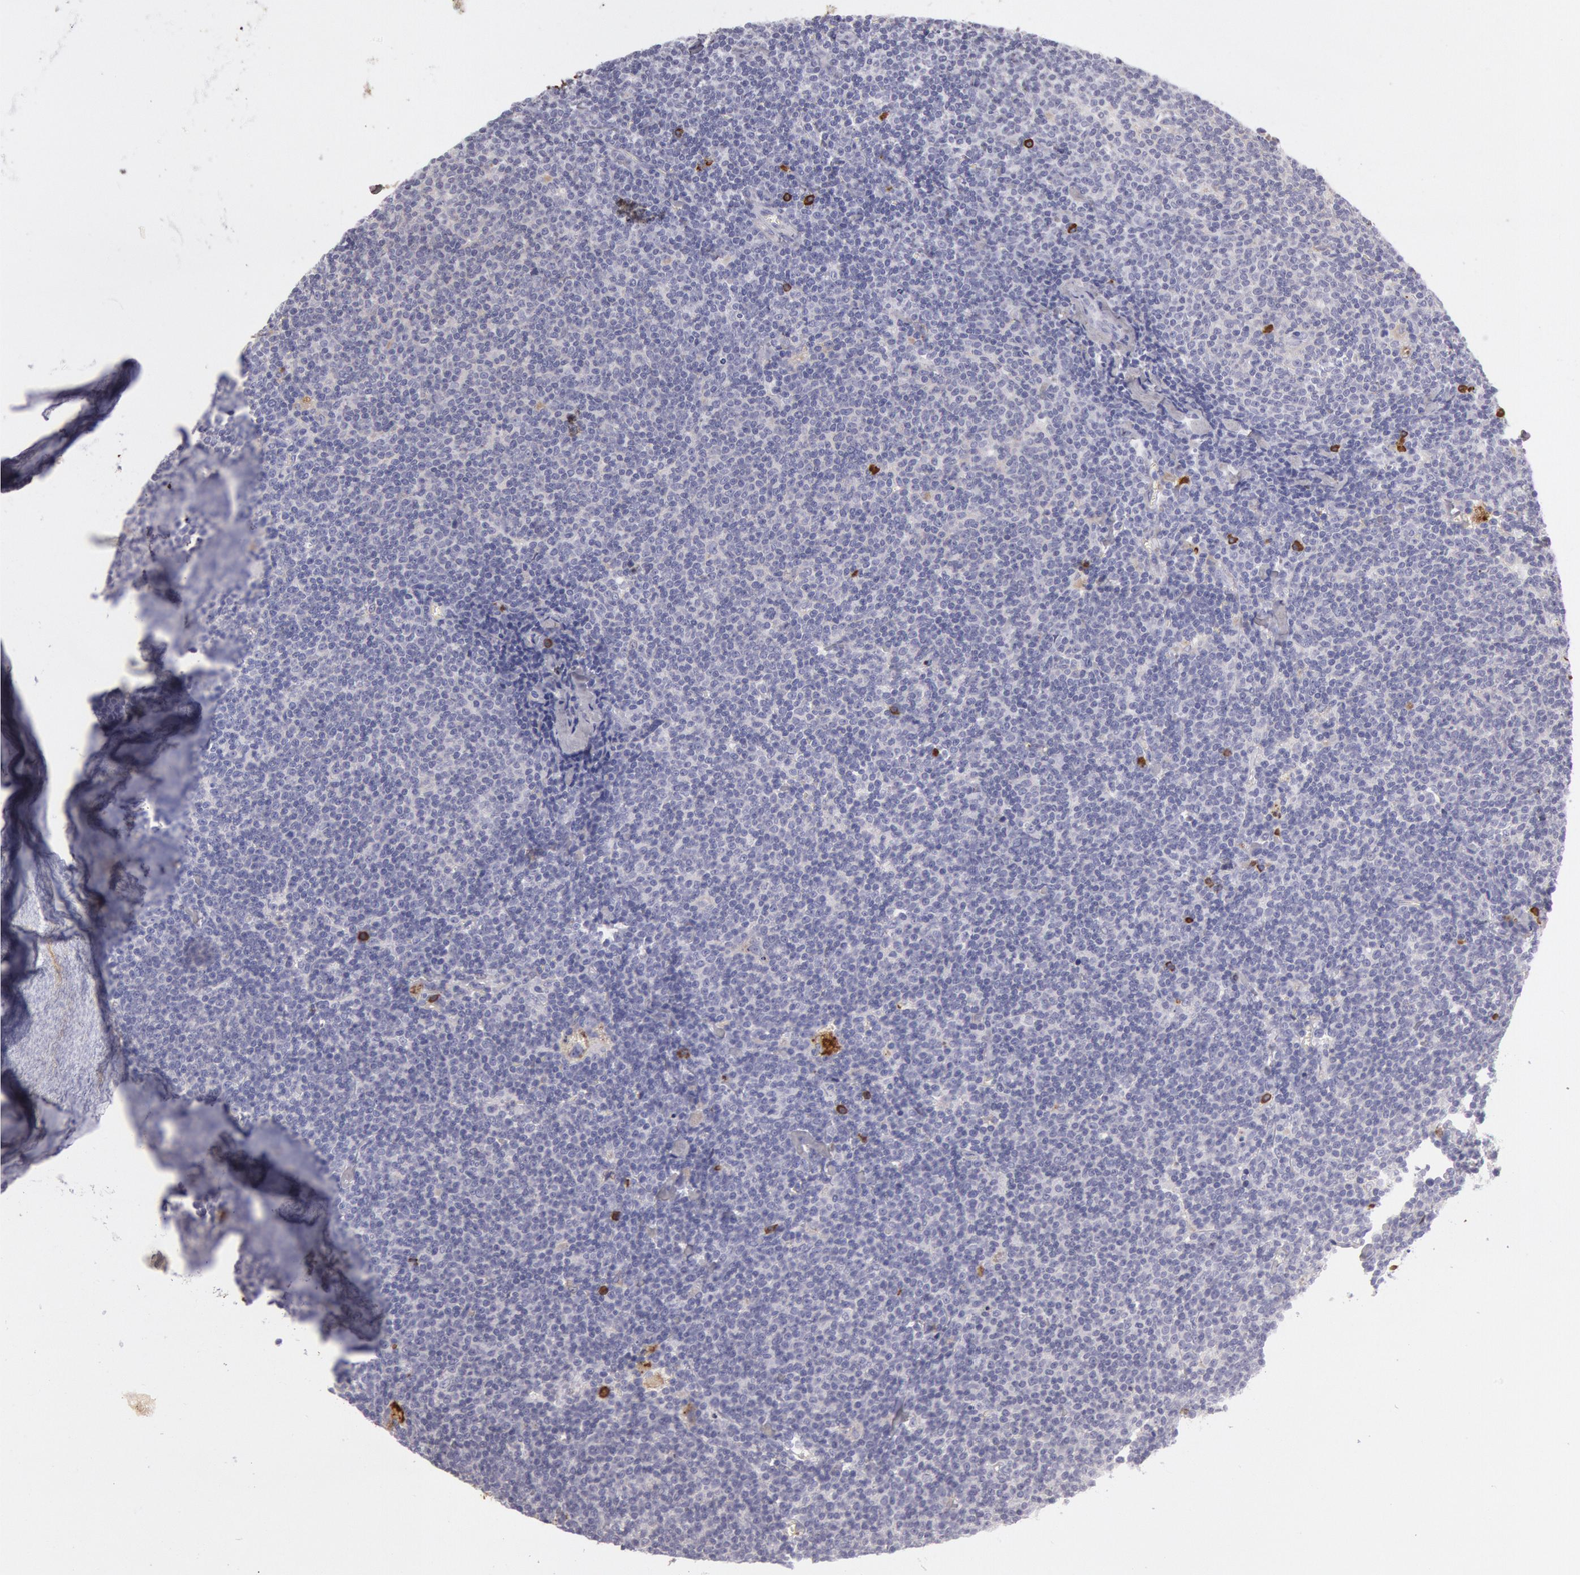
{"staining": {"intensity": "weak", "quantity": "<25%", "location": "cytoplasmic/membranous"}, "tissue": "lymphoma", "cell_type": "Tumor cells", "image_type": "cancer", "snomed": [{"axis": "morphology", "description": "Malignant lymphoma, non-Hodgkin's type, Low grade"}, {"axis": "topography", "description": "Lymph node"}], "caption": "This is a photomicrograph of IHC staining of low-grade malignant lymphoma, non-Hodgkin's type, which shows no expression in tumor cells.", "gene": "IGHG1", "patient": {"sex": "male", "age": 65}}